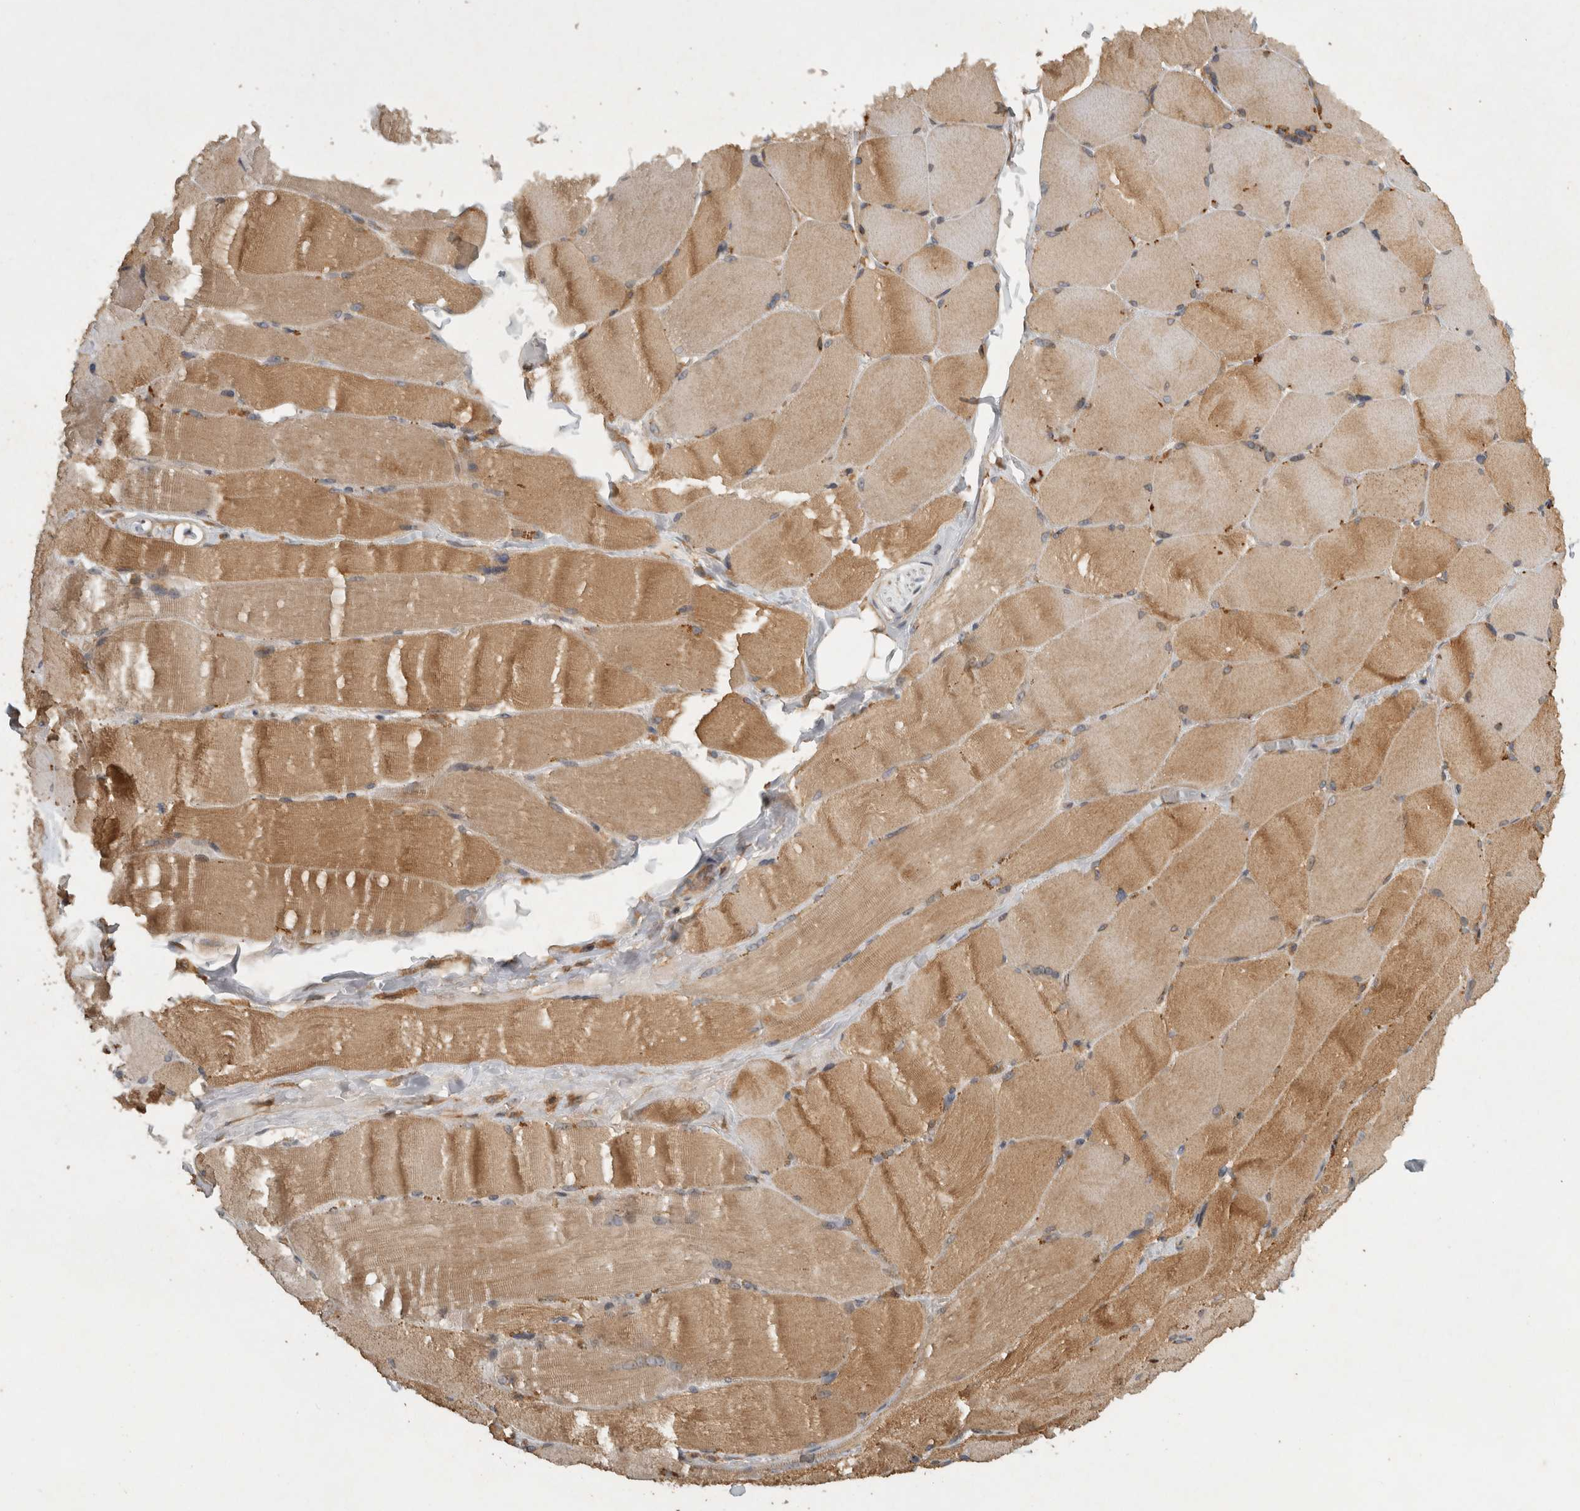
{"staining": {"intensity": "moderate", "quantity": ">75%", "location": "cytoplasmic/membranous"}, "tissue": "skeletal muscle", "cell_type": "Myocytes", "image_type": "normal", "snomed": [{"axis": "morphology", "description": "Normal tissue, NOS"}, {"axis": "topography", "description": "Skin"}, {"axis": "topography", "description": "Skeletal muscle"}], "caption": "Protein staining by IHC displays moderate cytoplasmic/membranous staining in about >75% of myocytes in normal skeletal muscle.", "gene": "VEPH1", "patient": {"sex": "male", "age": 83}}